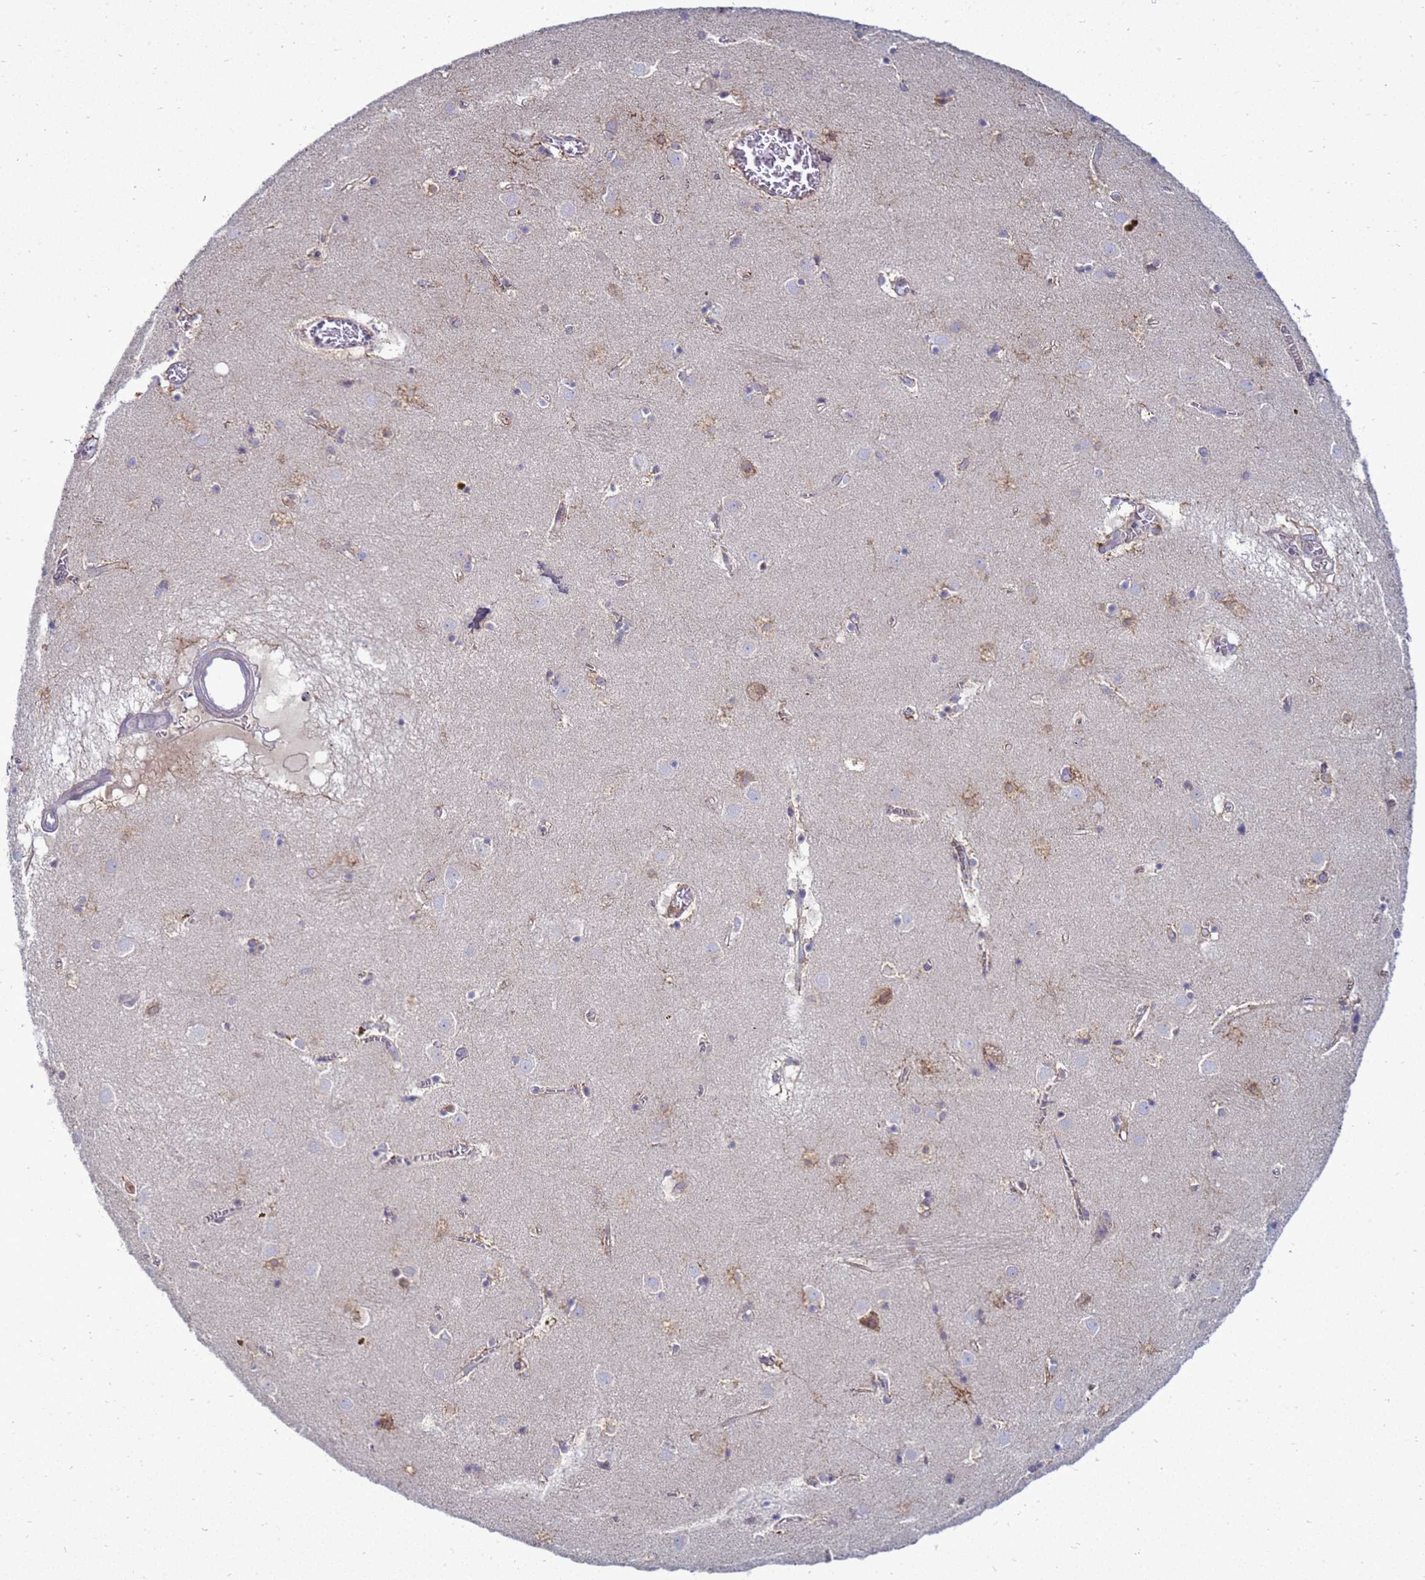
{"staining": {"intensity": "weak", "quantity": "<25%", "location": "cytoplasmic/membranous"}, "tissue": "caudate", "cell_type": "Glial cells", "image_type": "normal", "snomed": [{"axis": "morphology", "description": "Normal tissue, NOS"}, {"axis": "topography", "description": "Lateral ventricle wall"}], "caption": "Immunohistochemistry histopathology image of benign caudate stained for a protein (brown), which shows no expression in glial cells. (Stains: DAB immunohistochemistry (IHC) with hematoxylin counter stain, Microscopy: brightfield microscopy at high magnification).", "gene": "MON1B", "patient": {"sex": "male", "age": 70}}